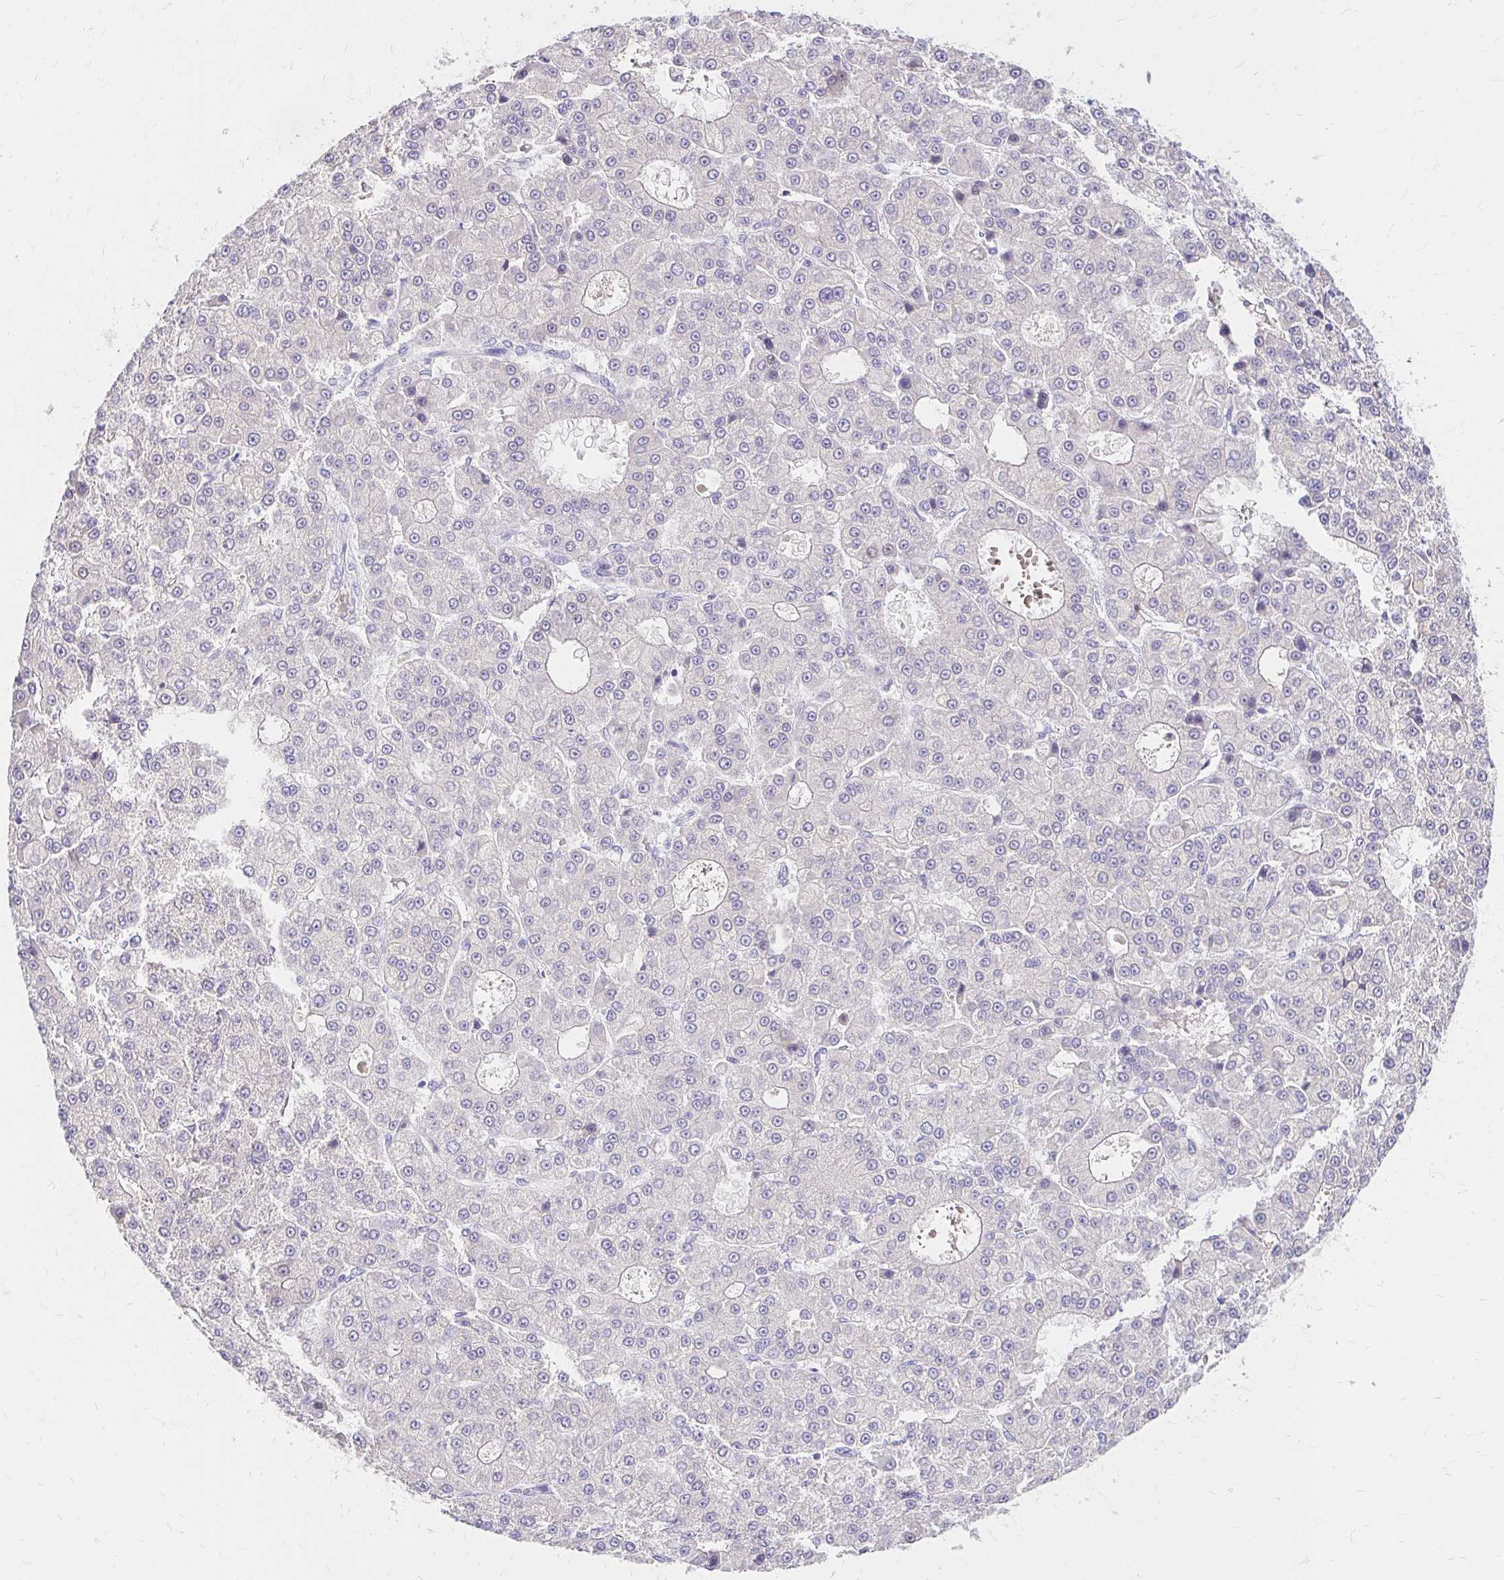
{"staining": {"intensity": "negative", "quantity": "none", "location": "none"}, "tissue": "liver cancer", "cell_type": "Tumor cells", "image_type": "cancer", "snomed": [{"axis": "morphology", "description": "Carcinoma, Hepatocellular, NOS"}, {"axis": "topography", "description": "Liver"}], "caption": "Immunohistochemistry (IHC) micrograph of neoplastic tissue: human liver cancer (hepatocellular carcinoma) stained with DAB demonstrates no significant protein staining in tumor cells.", "gene": "AZGP1", "patient": {"sex": "male", "age": 70}}